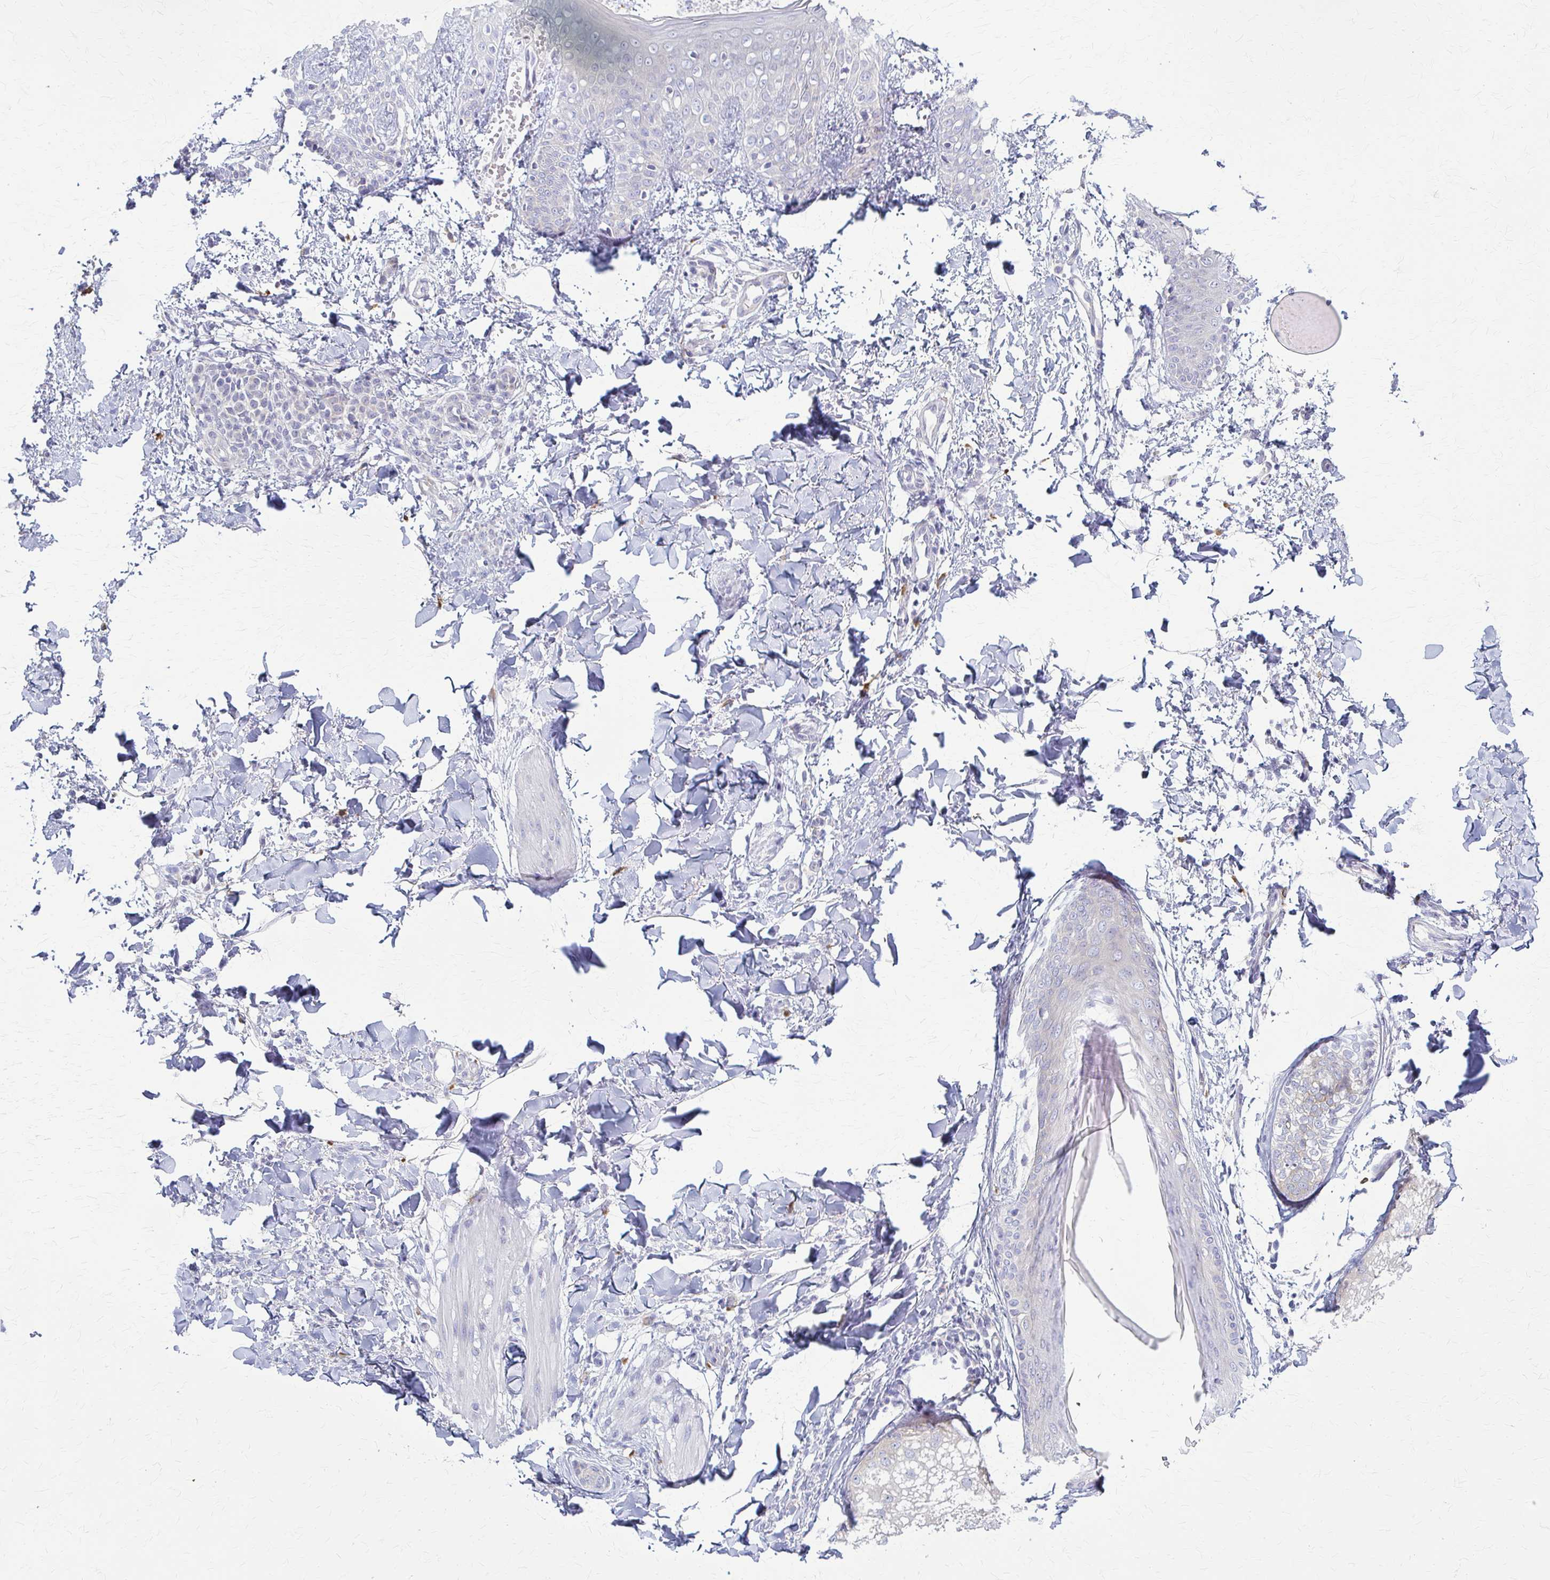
{"staining": {"intensity": "negative", "quantity": "none", "location": "none"}, "tissue": "skin", "cell_type": "Fibroblasts", "image_type": "normal", "snomed": [{"axis": "morphology", "description": "Normal tissue, NOS"}, {"axis": "topography", "description": "Skin"}], "caption": "Fibroblasts are negative for brown protein staining in unremarkable skin.", "gene": "PRKRA", "patient": {"sex": "male", "age": 16}}